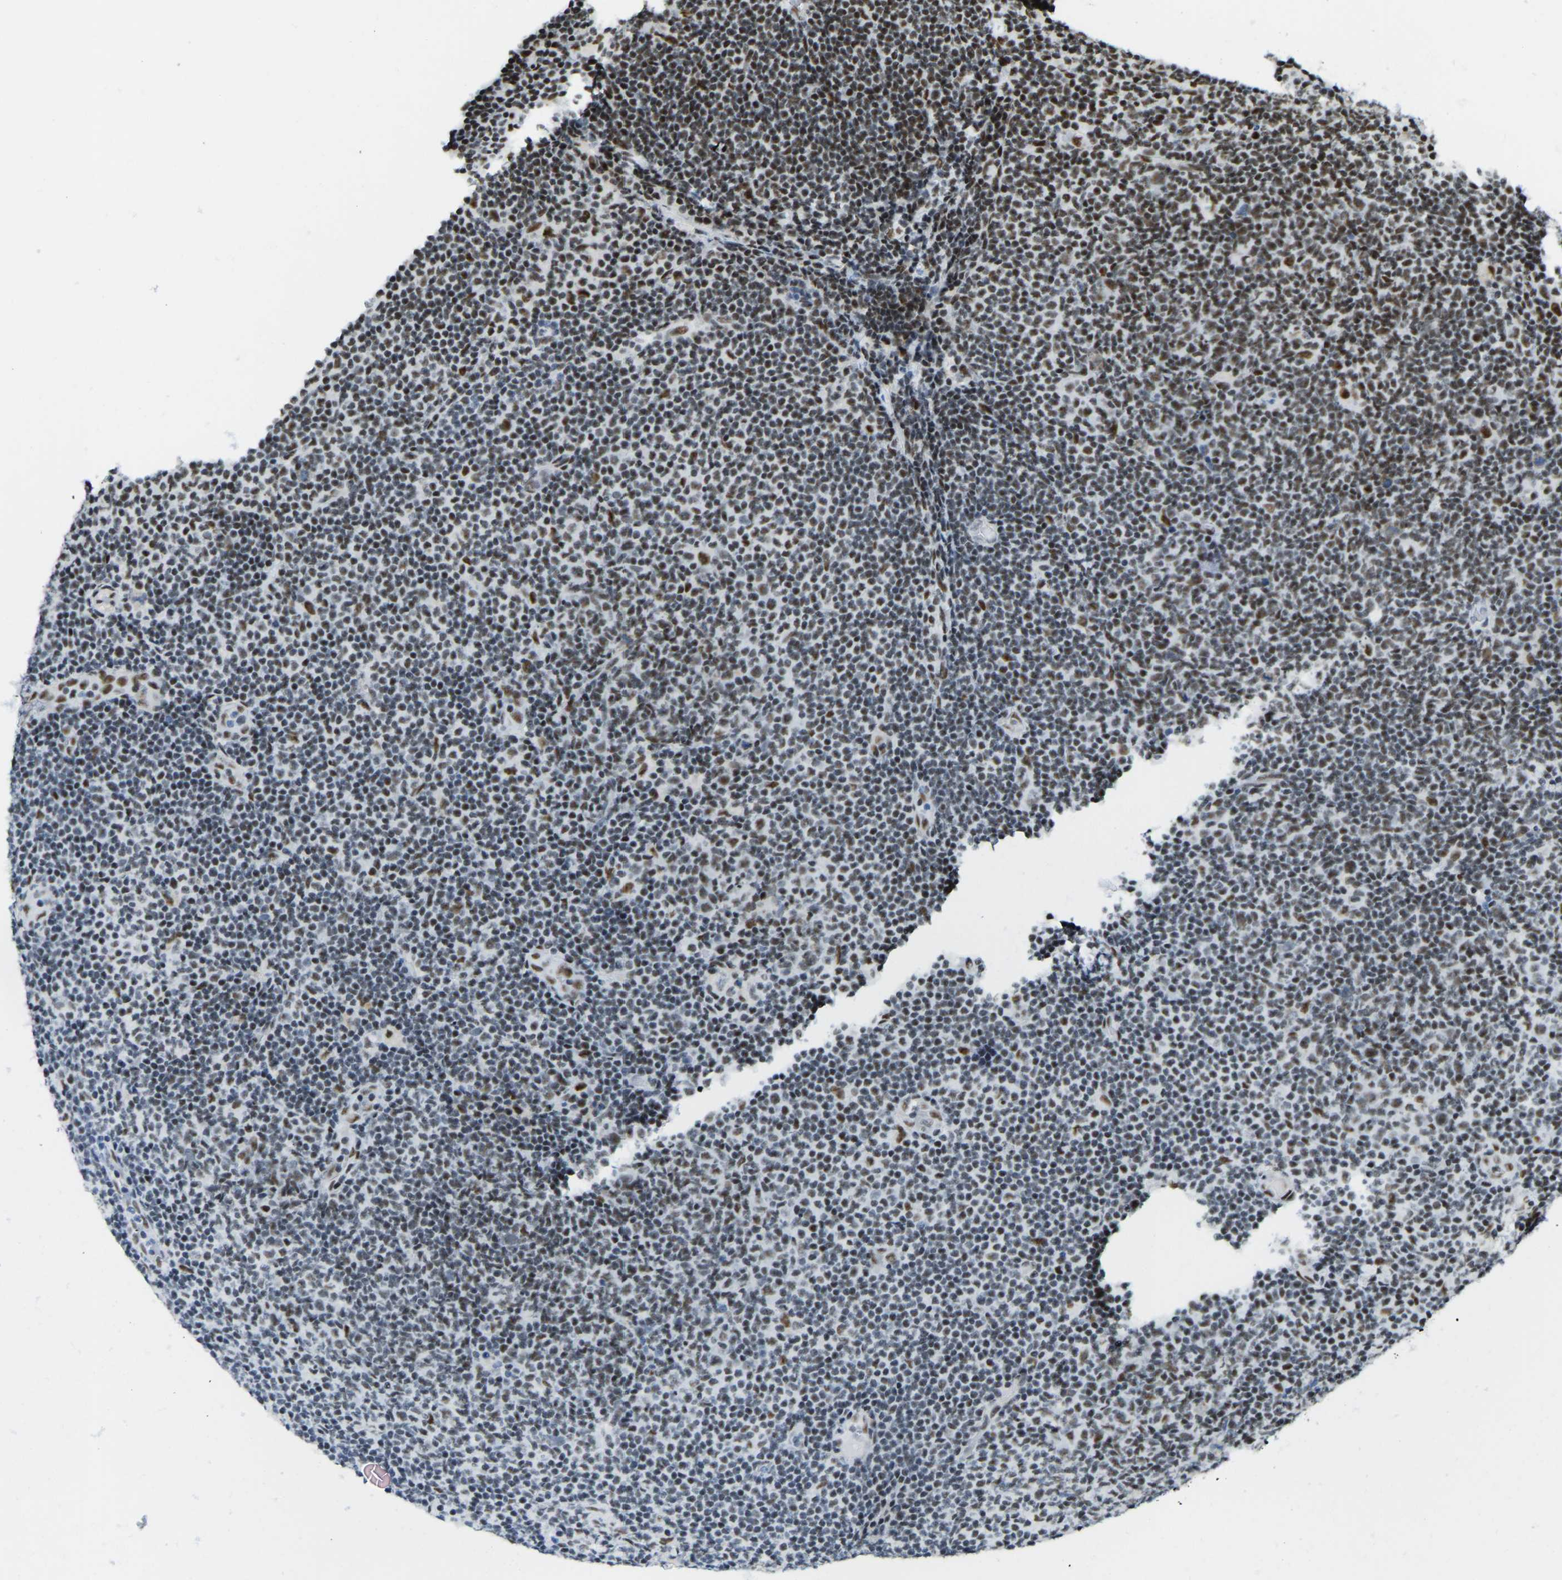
{"staining": {"intensity": "moderate", "quantity": "25%-75%", "location": "nuclear"}, "tissue": "lymphoma", "cell_type": "Tumor cells", "image_type": "cancer", "snomed": [{"axis": "morphology", "description": "Malignant lymphoma, non-Hodgkin's type, Low grade"}, {"axis": "topography", "description": "Lymph node"}], "caption": "Immunohistochemistry (IHC) of human low-grade malignant lymphoma, non-Hodgkin's type shows medium levels of moderate nuclear positivity in approximately 25%-75% of tumor cells.", "gene": "FOXK1", "patient": {"sex": "male", "age": 83}}